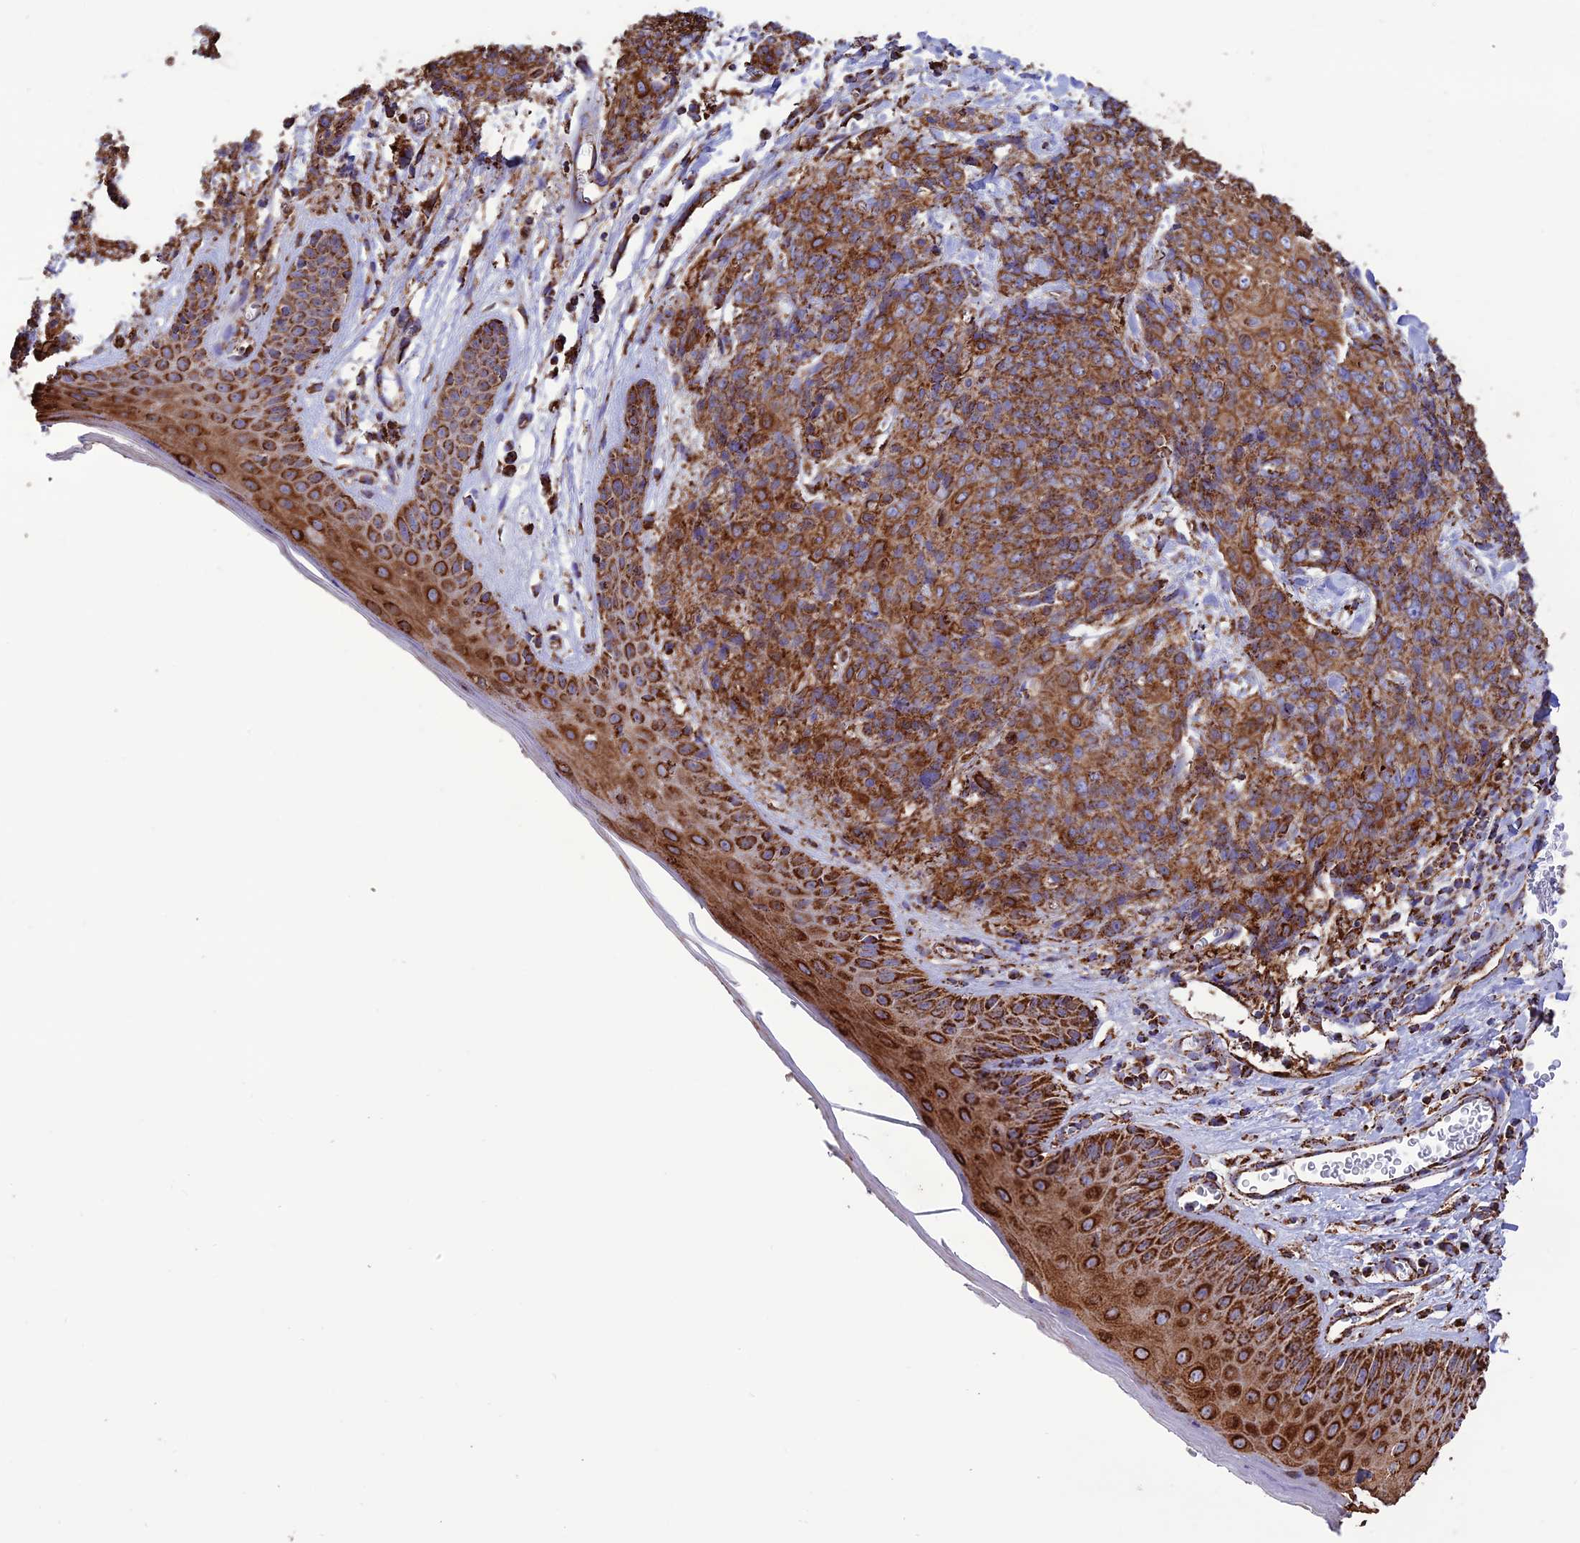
{"staining": {"intensity": "strong", "quantity": ">75%", "location": "cytoplasmic/membranous"}, "tissue": "skin cancer", "cell_type": "Tumor cells", "image_type": "cancer", "snomed": [{"axis": "morphology", "description": "Squamous cell carcinoma, NOS"}, {"axis": "topography", "description": "Skin"}, {"axis": "topography", "description": "Vulva"}], "caption": "Immunohistochemical staining of squamous cell carcinoma (skin) displays strong cytoplasmic/membranous protein staining in approximately >75% of tumor cells.", "gene": "NDUFAF1", "patient": {"sex": "female", "age": 85}}